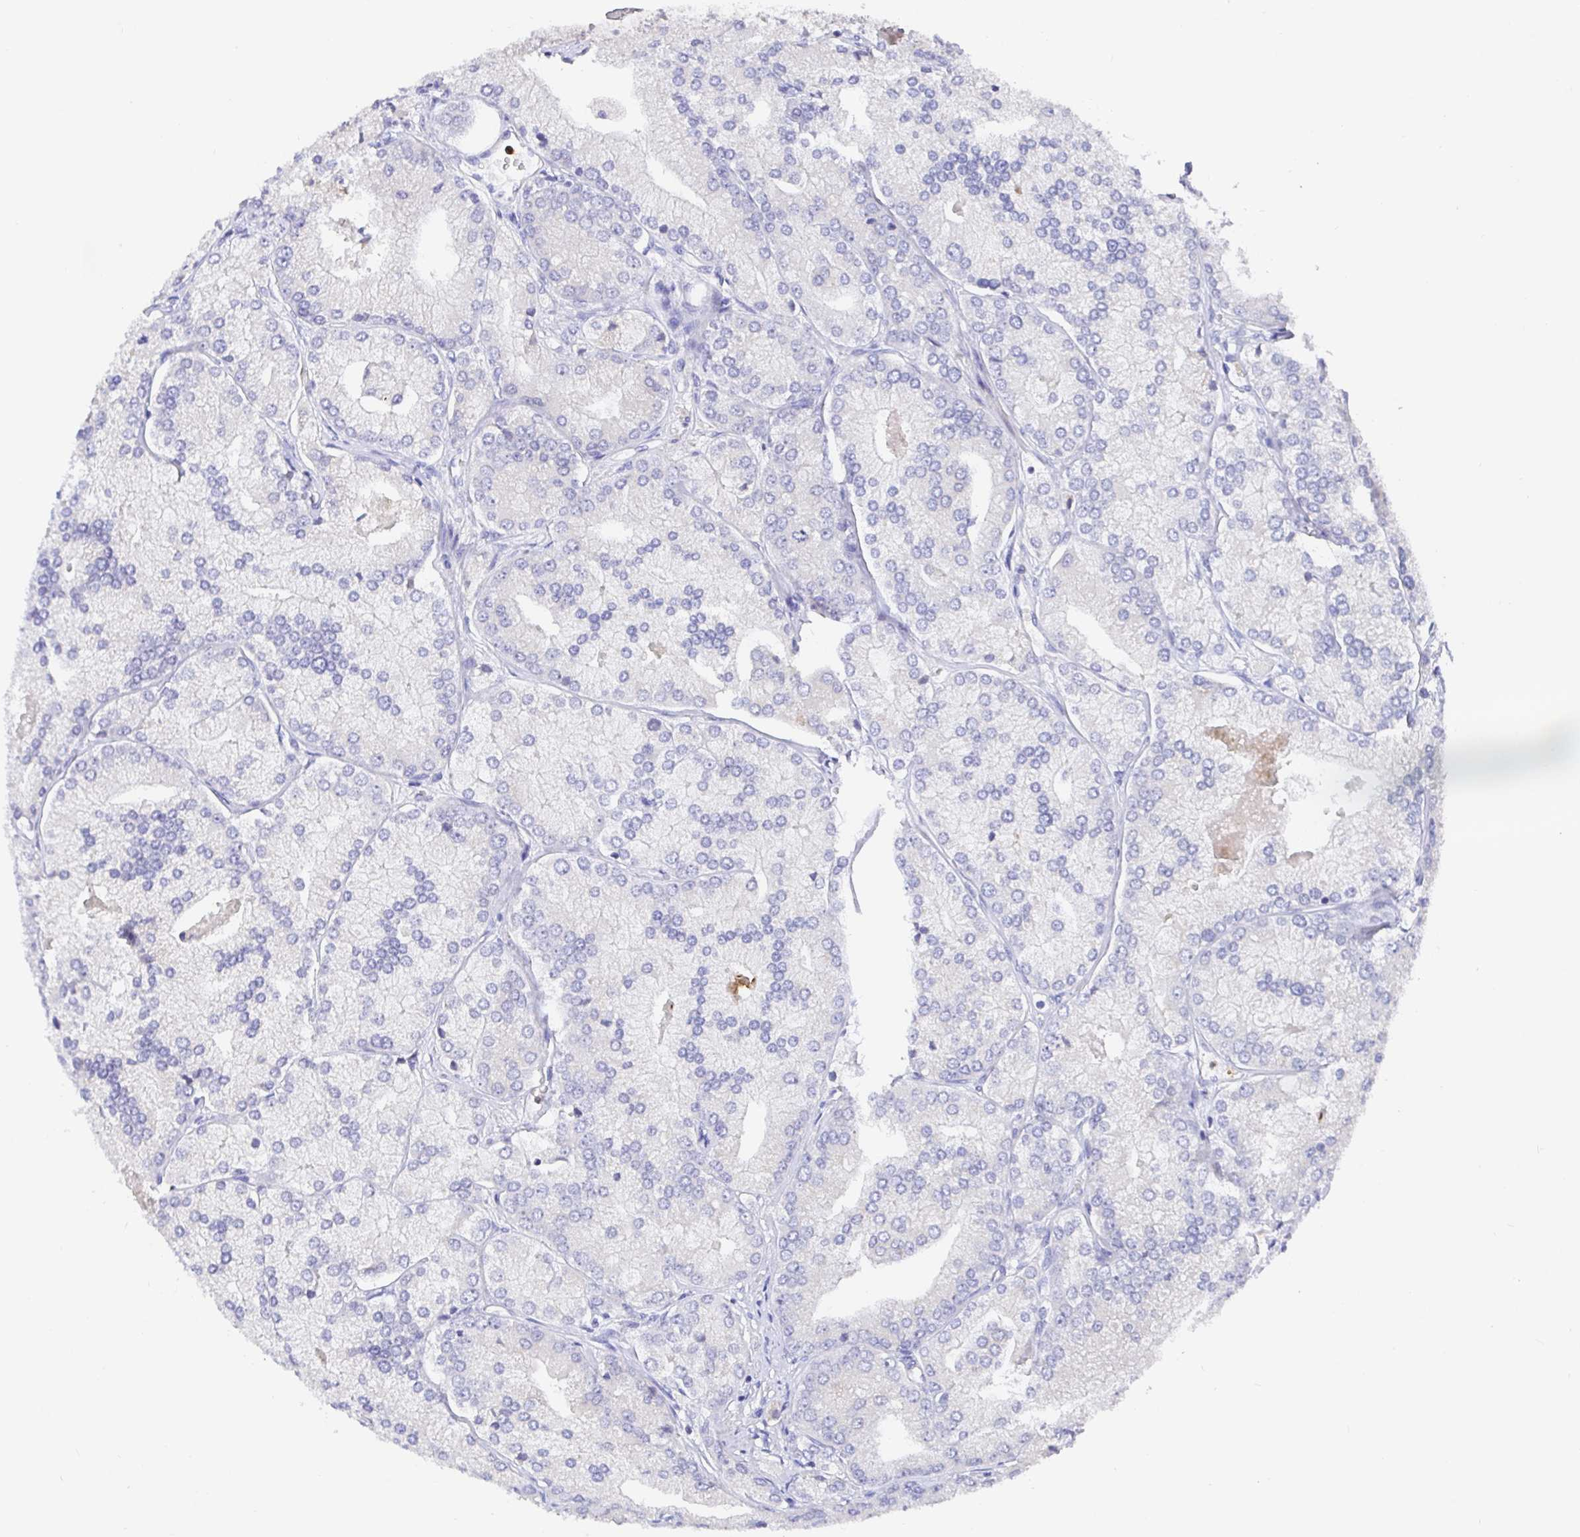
{"staining": {"intensity": "weak", "quantity": "<25%", "location": "cytoplasmic/membranous"}, "tissue": "prostate cancer", "cell_type": "Tumor cells", "image_type": "cancer", "snomed": [{"axis": "morphology", "description": "Adenocarcinoma, High grade"}, {"axis": "topography", "description": "Prostate"}], "caption": "Photomicrograph shows no protein staining in tumor cells of prostate cancer tissue.", "gene": "GOLGA1", "patient": {"sex": "male", "age": 61}}